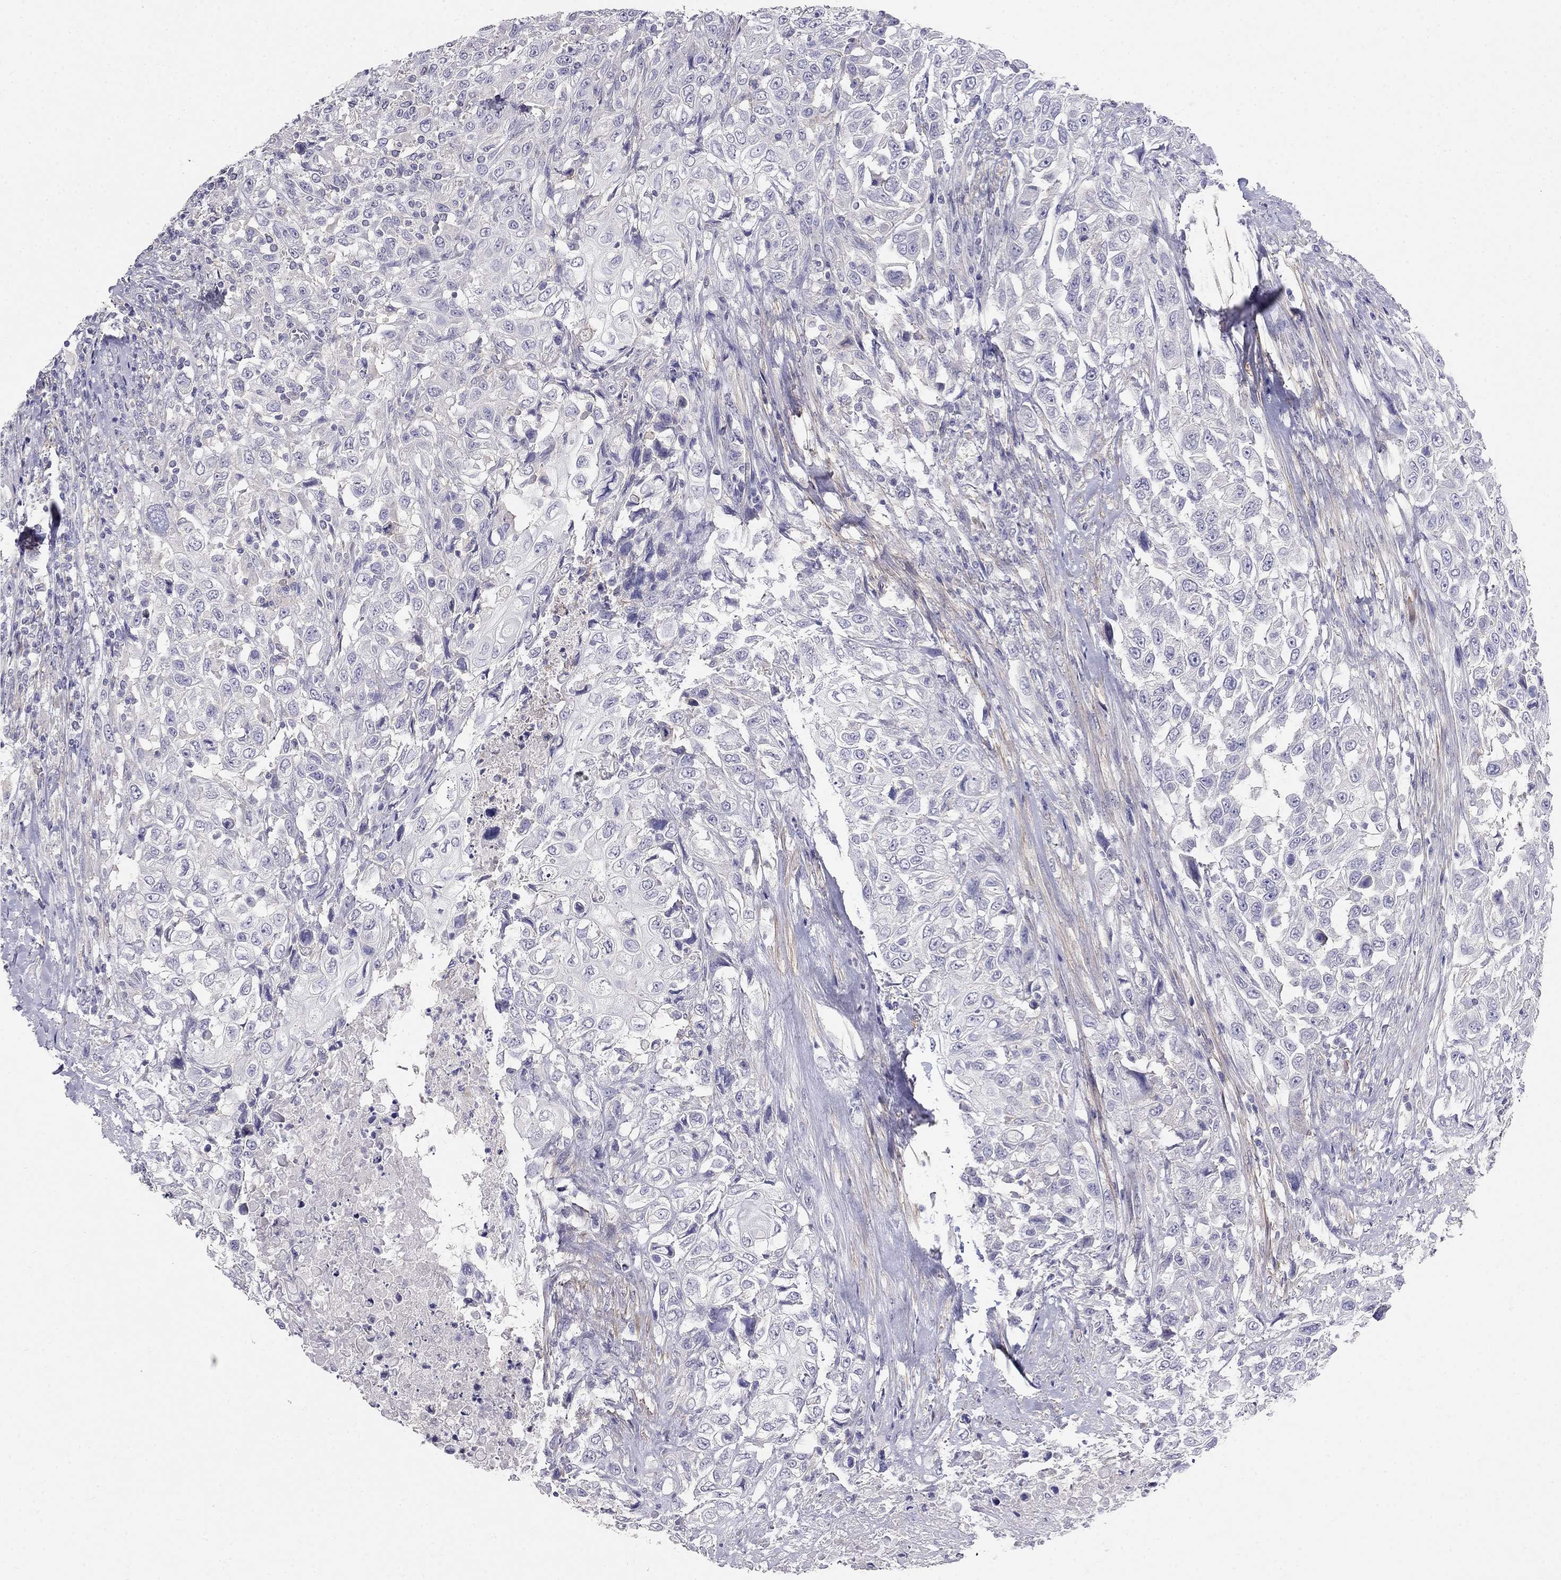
{"staining": {"intensity": "negative", "quantity": "none", "location": "none"}, "tissue": "urothelial cancer", "cell_type": "Tumor cells", "image_type": "cancer", "snomed": [{"axis": "morphology", "description": "Urothelial carcinoma, High grade"}, {"axis": "topography", "description": "Urinary bladder"}], "caption": "Immunohistochemistry (IHC) micrograph of urothelial carcinoma (high-grade) stained for a protein (brown), which shows no positivity in tumor cells. (DAB immunohistochemistry with hematoxylin counter stain).", "gene": "LY6H", "patient": {"sex": "female", "age": 56}}